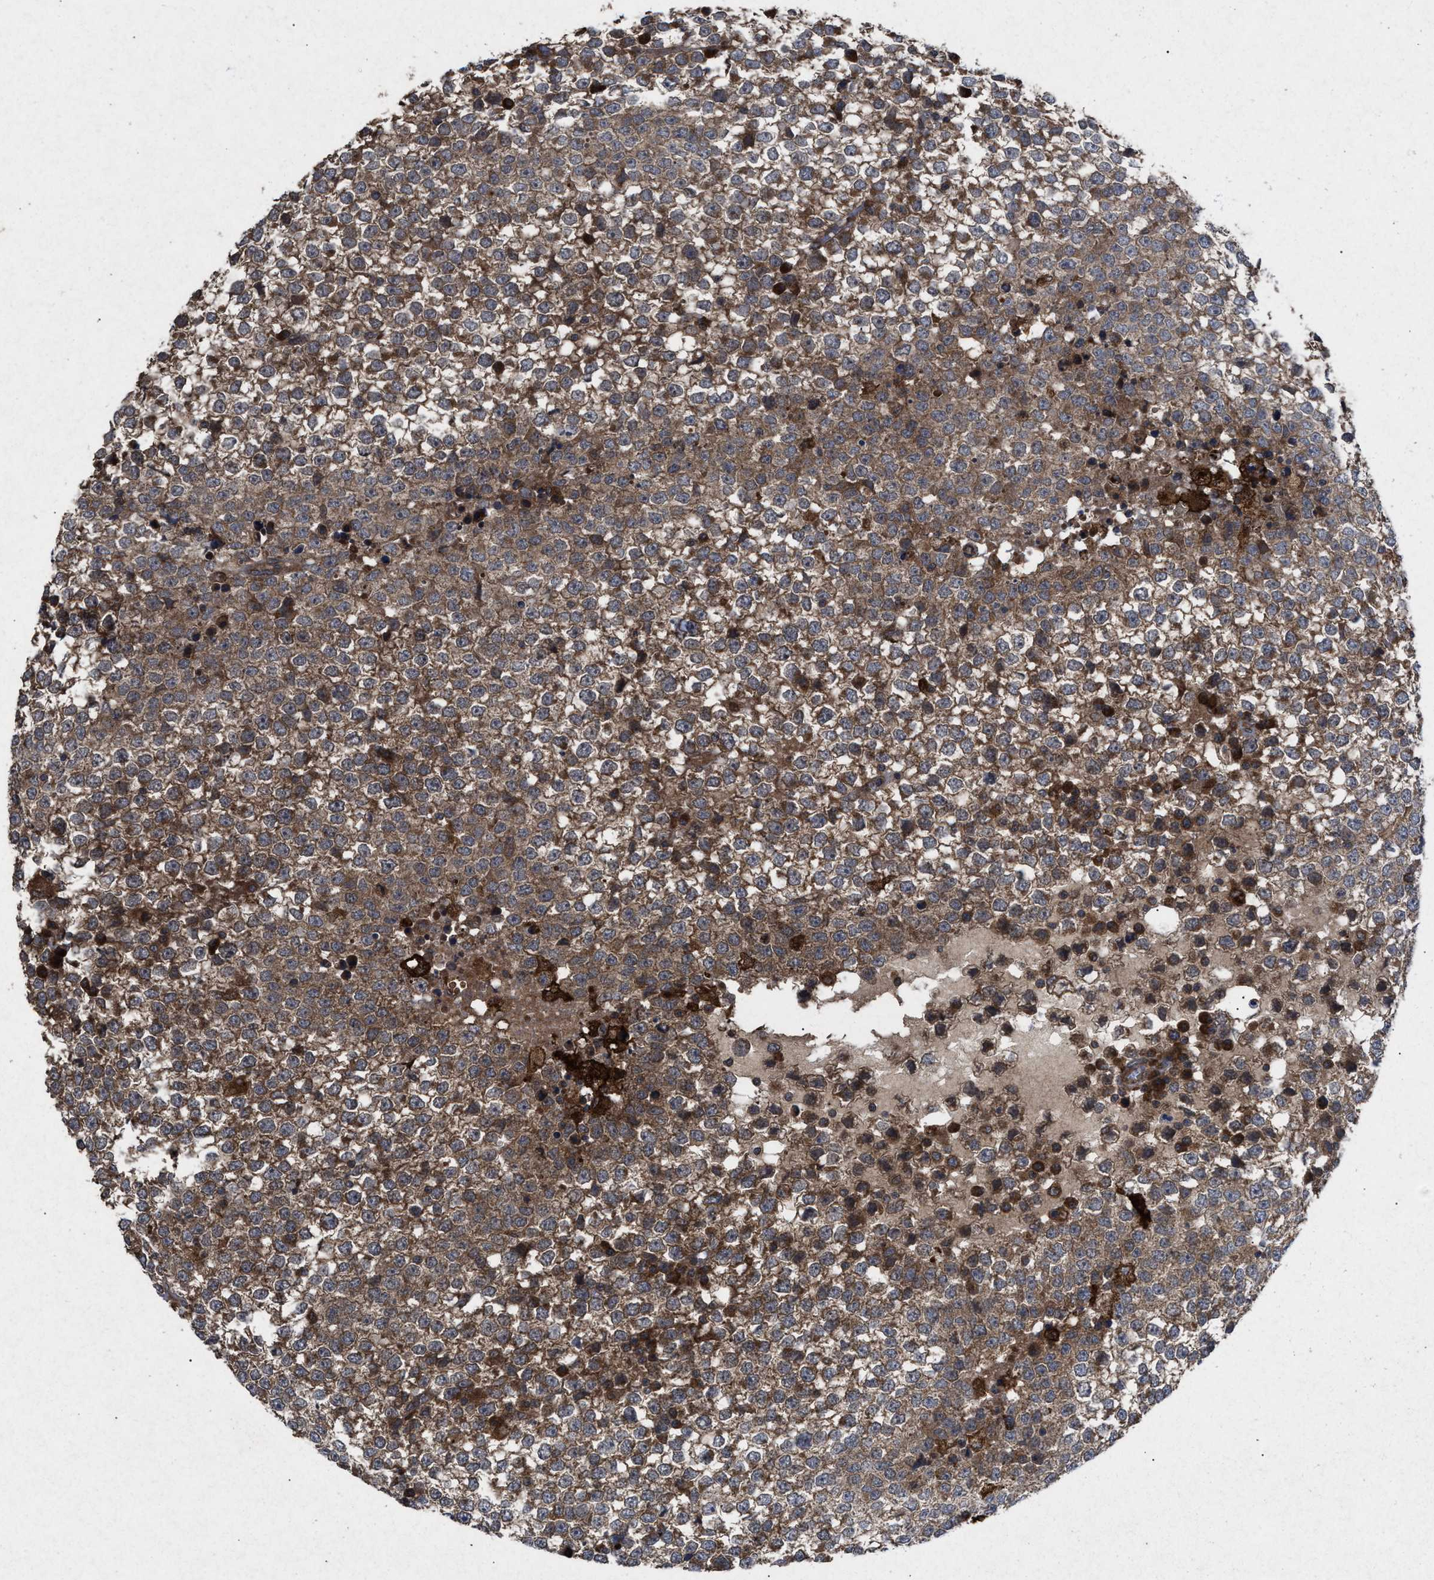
{"staining": {"intensity": "moderate", "quantity": ">75%", "location": "cytoplasmic/membranous"}, "tissue": "testis cancer", "cell_type": "Tumor cells", "image_type": "cancer", "snomed": [{"axis": "morphology", "description": "Seminoma, NOS"}, {"axis": "topography", "description": "Testis"}], "caption": "Testis cancer (seminoma) was stained to show a protein in brown. There is medium levels of moderate cytoplasmic/membranous positivity in approximately >75% of tumor cells.", "gene": "MSI2", "patient": {"sex": "male", "age": 65}}